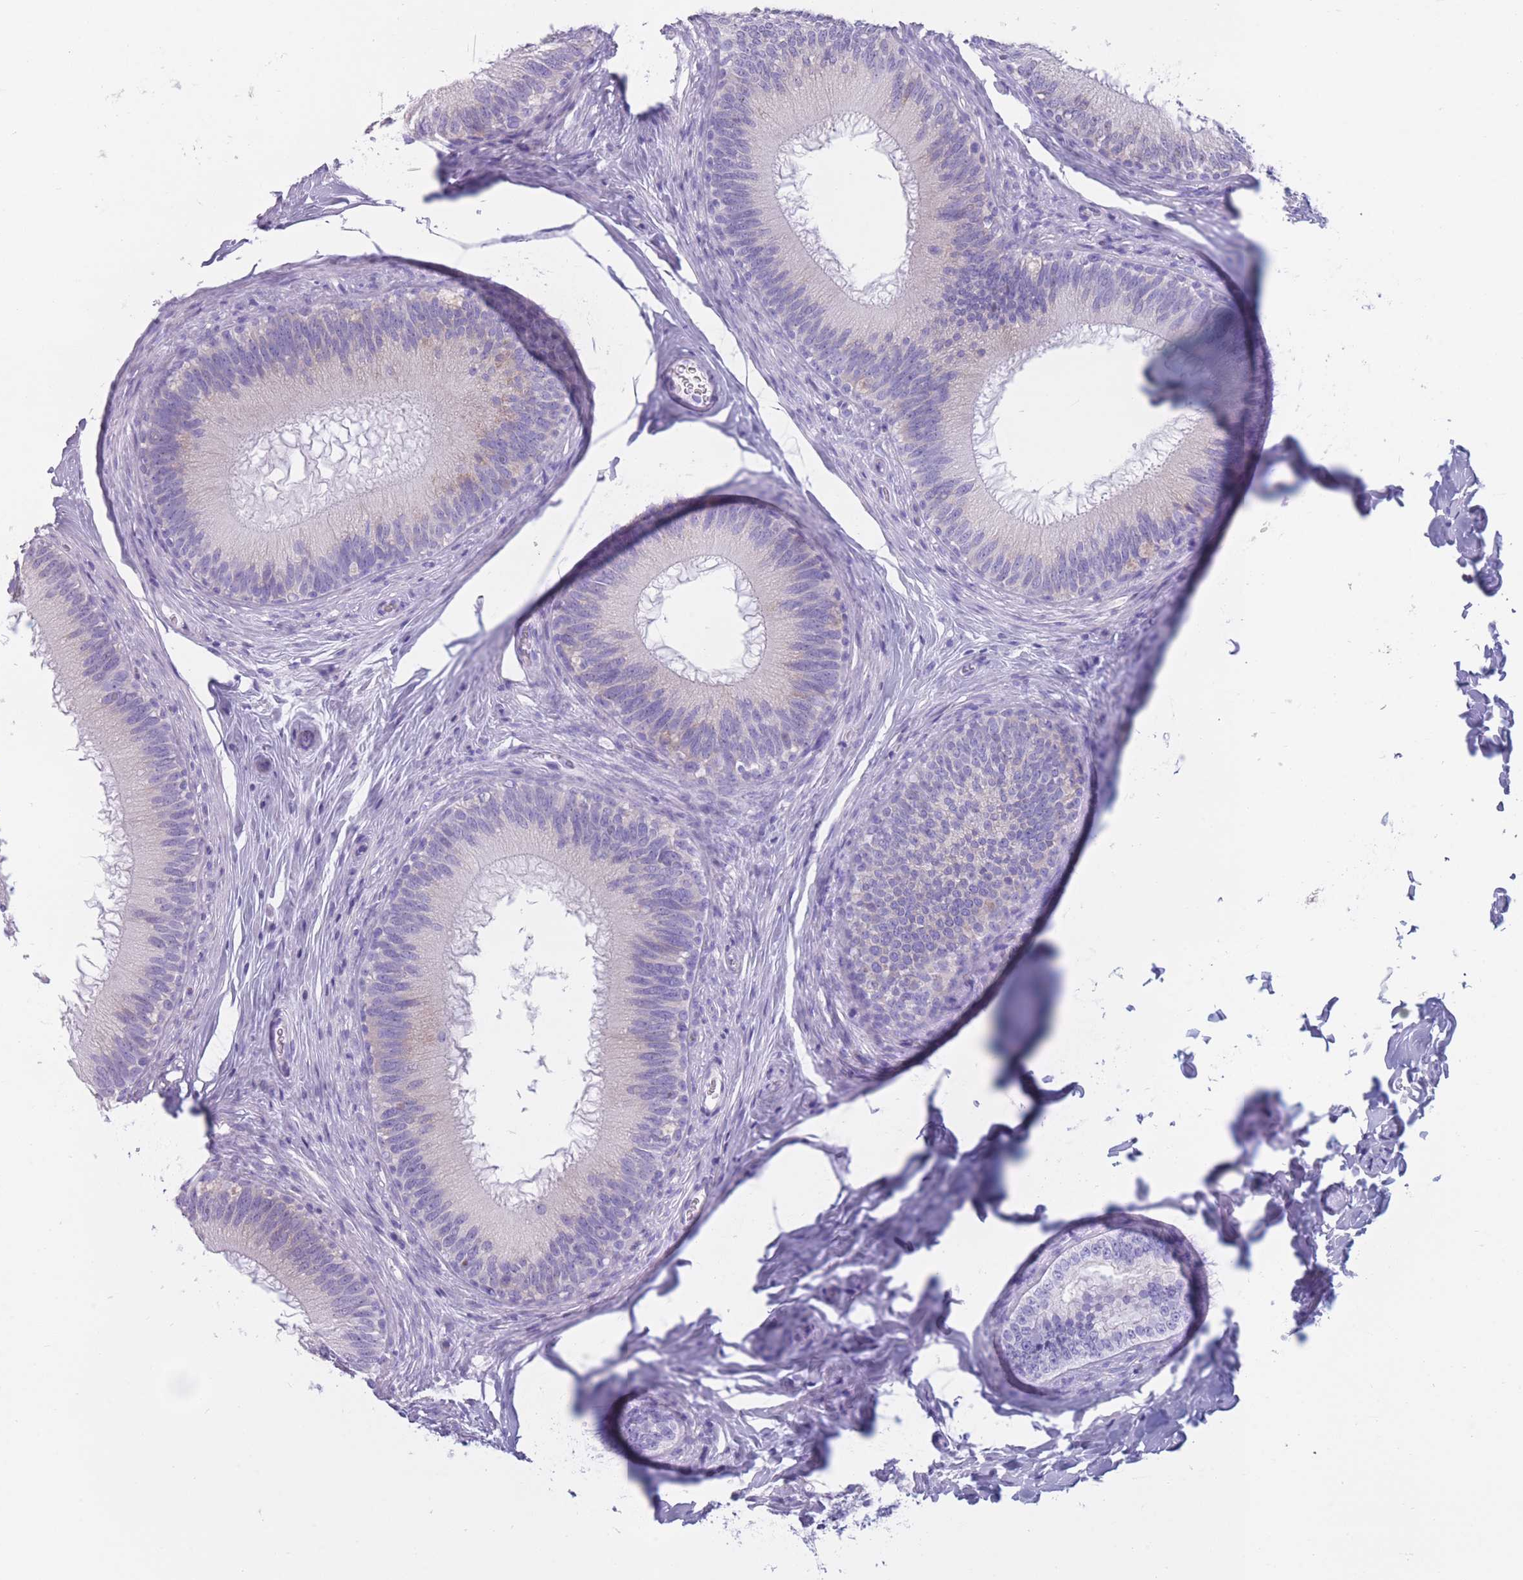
{"staining": {"intensity": "moderate", "quantity": "<25%", "location": "cytoplasmic/membranous"}, "tissue": "epididymis", "cell_type": "Glandular cells", "image_type": "normal", "snomed": [{"axis": "morphology", "description": "Normal tissue, NOS"}, {"axis": "topography", "description": "Epididymis"}], "caption": "Immunohistochemistry (DAB) staining of benign human epididymis exhibits moderate cytoplasmic/membranous protein staining in approximately <25% of glandular cells. (DAB (3,3'-diaminobenzidine) = brown stain, brightfield microscopy at high magnification).", "gene": "COL27A1", "patient": {"sex": "male", "age": 38}}